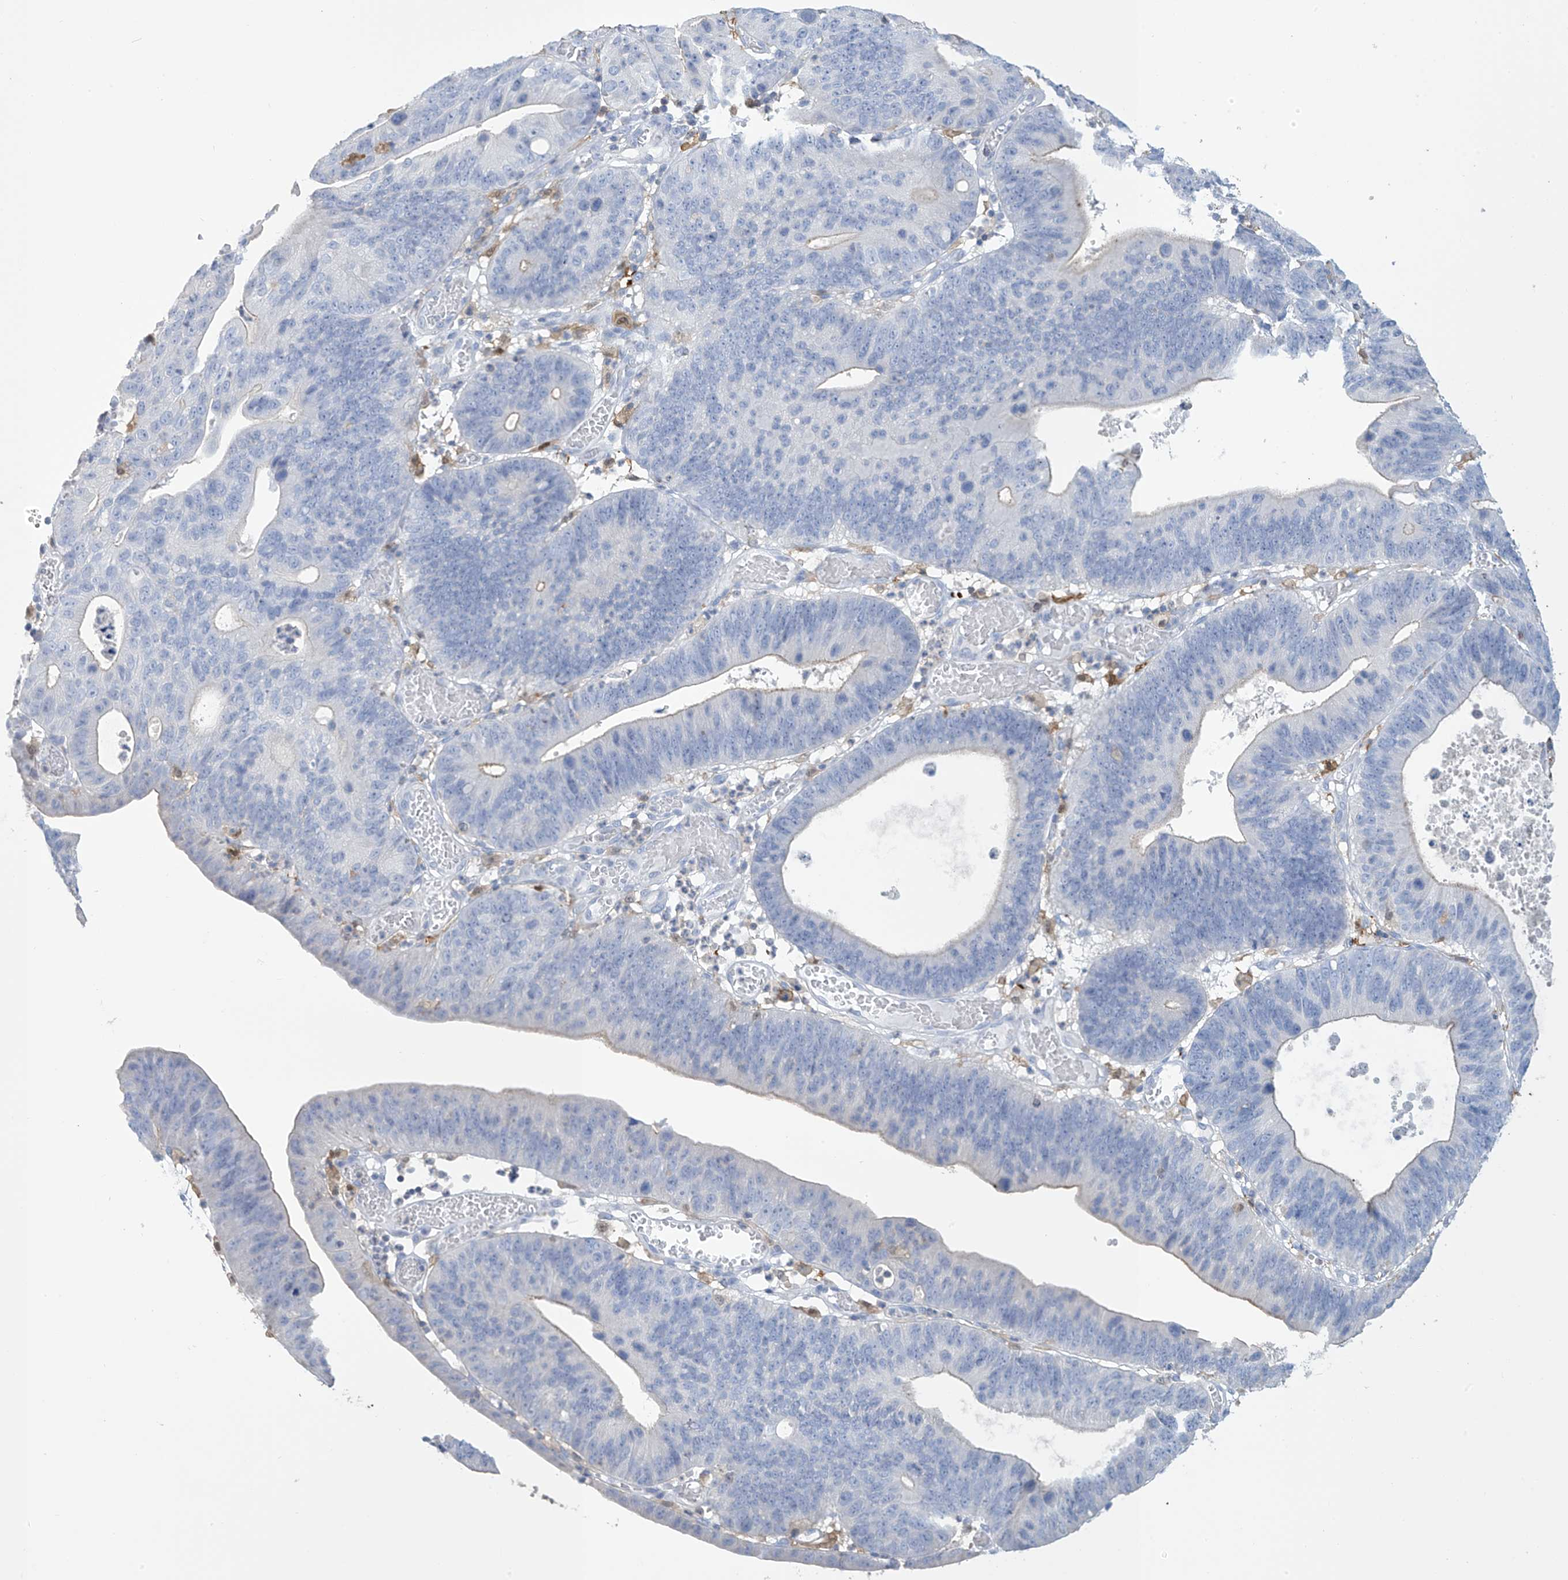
{"staining": {"intensity": "negative", "quantity": "none", "location": "none"}, "tissue": "stomach cancer", "cell_type": "Tumor cells", "image_type": "cancer", "snomed": [{"axis": "morphology", "description": "Adenocarcinoma, NOS"}, {"axis": "topography", "description": "Stomach"}], "caption": "The photomicrograph reveals no significant positivity in tumor cells of stomach adenocarcinoma. (DAB immunohistochemistry visualized using brightfield microscopy, high magnification).", "gene": "TRMT2B", "patient": {"sex": "male", "age": 59}}